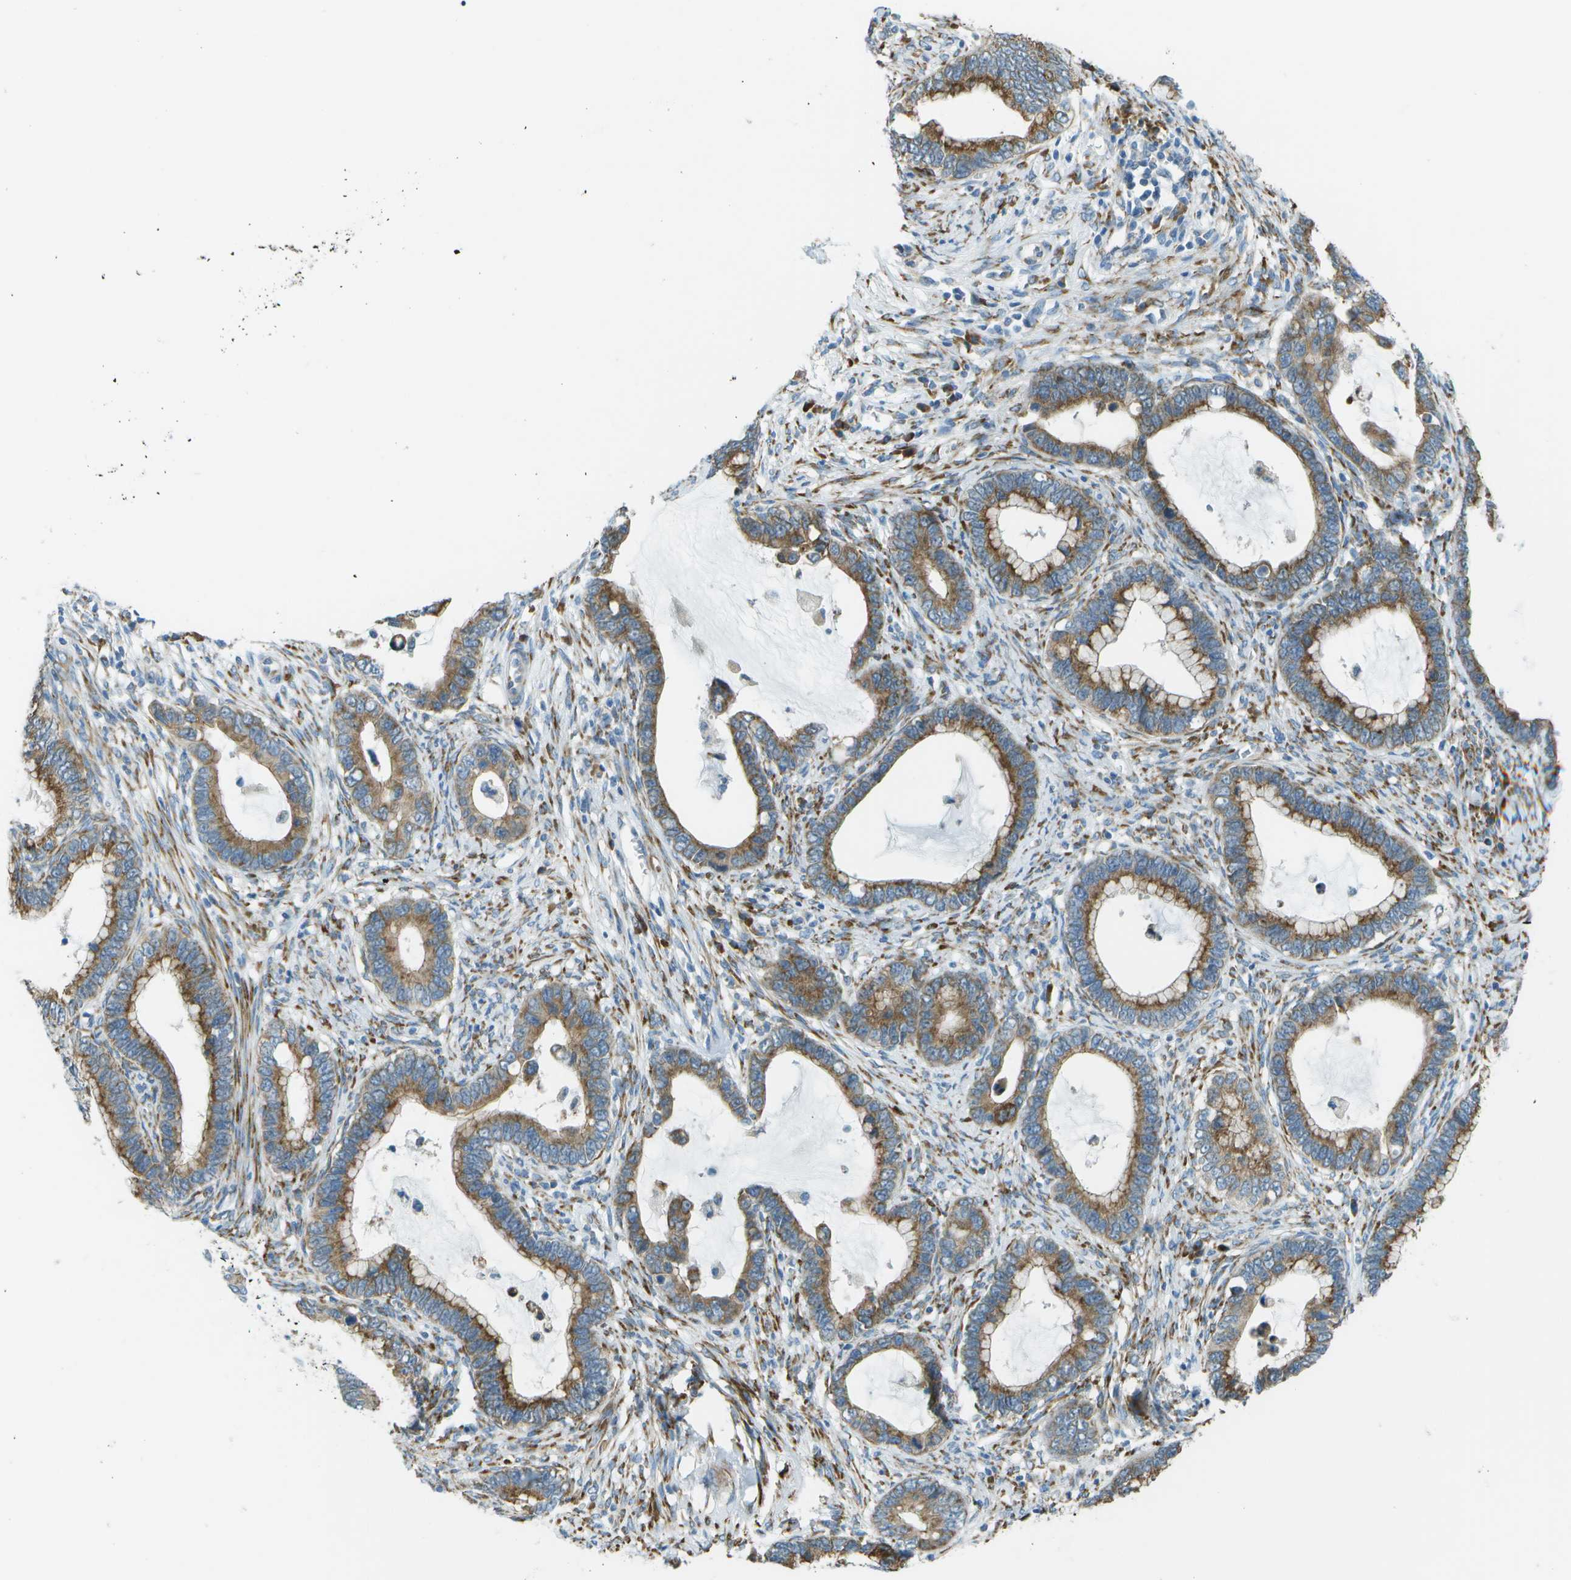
{"staining": {"intensity": "moderate", "quantity": ">75%", "location": "cytoplasmic/membranous"}, "tissue": "cervical cancer", "cell_type": "Tumor cells", "image_type": "cancer", "snomed": [{"axis": "morphology", "description": "Adenocarcinoma, NOS"}, {"axis": "topography", "description": "Cervix"}], "caption": "Cervical cancer stained for a protein shows moderate cytoplasmic/membranous positivity in tumor cells.", "gene": "KCTD3", "patient": {"sex": "female", "age": 44}}